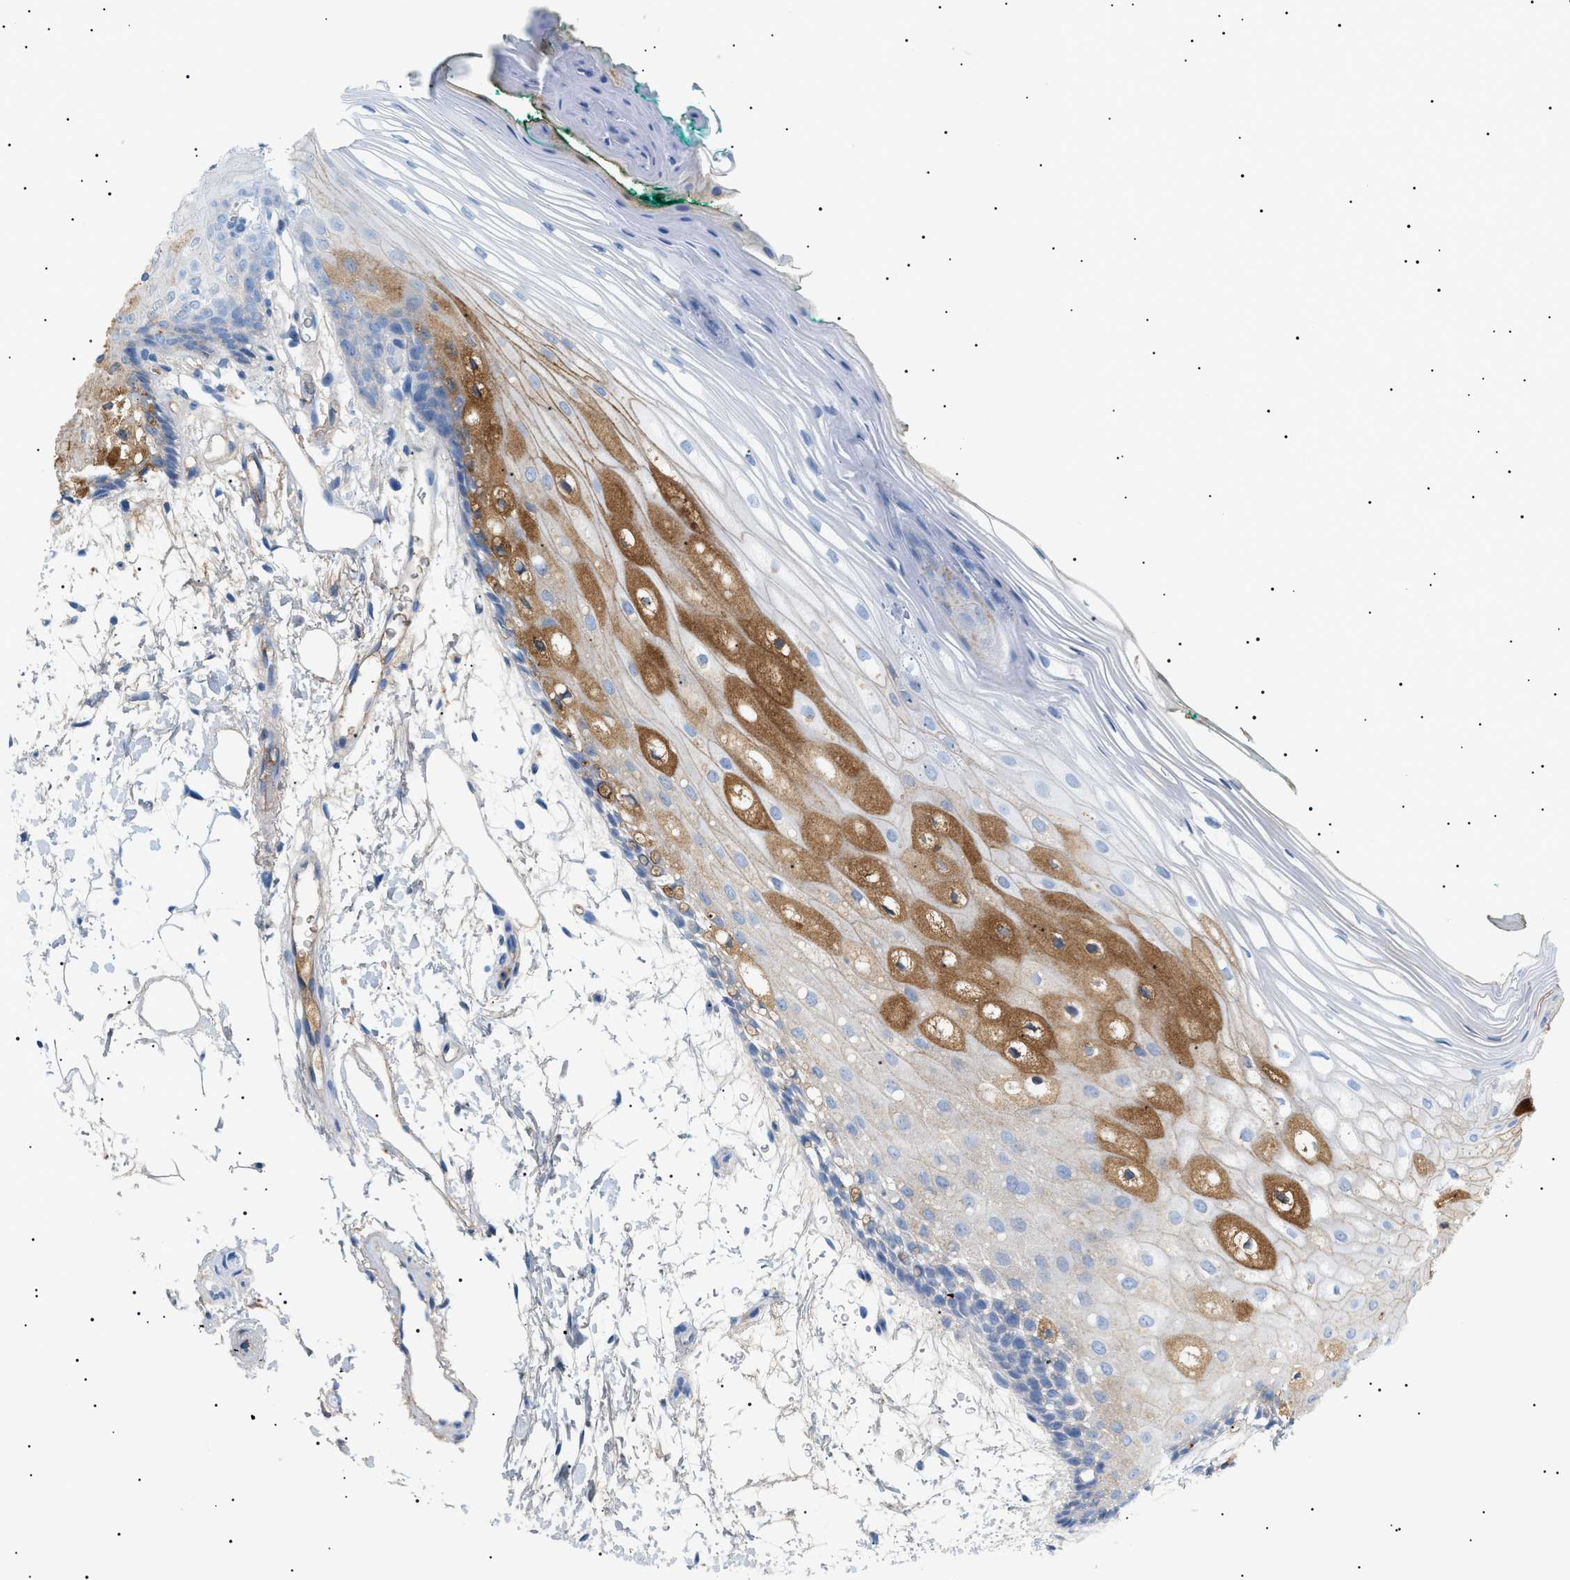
{"staining": {"intensity": "moderate", "quantity": "<25%", "location": "cytoplasmic/membranous"}, "tissue": "oral mucosa", "cell_type": "Squamous epithelial cells", "image_type": "normal", "snomed": [{"axis": "morphology", "description": "Normal tissue, NOS"}, {"axis": "topography", "description": "Skeletal muscle"}, {"axis": "topography", "description": "Oral tissue"}, {"axis": "topography", "description": "Peripheral nerve tissue"}], "caption": "Oral mucosa stained with a brown dye demonstrates moderate cytoplasmic/membranous positive expression in about <25% of squamous epithelial cells.", "gene": "LPA", "patient": {"sex": "female", "age": 84}}